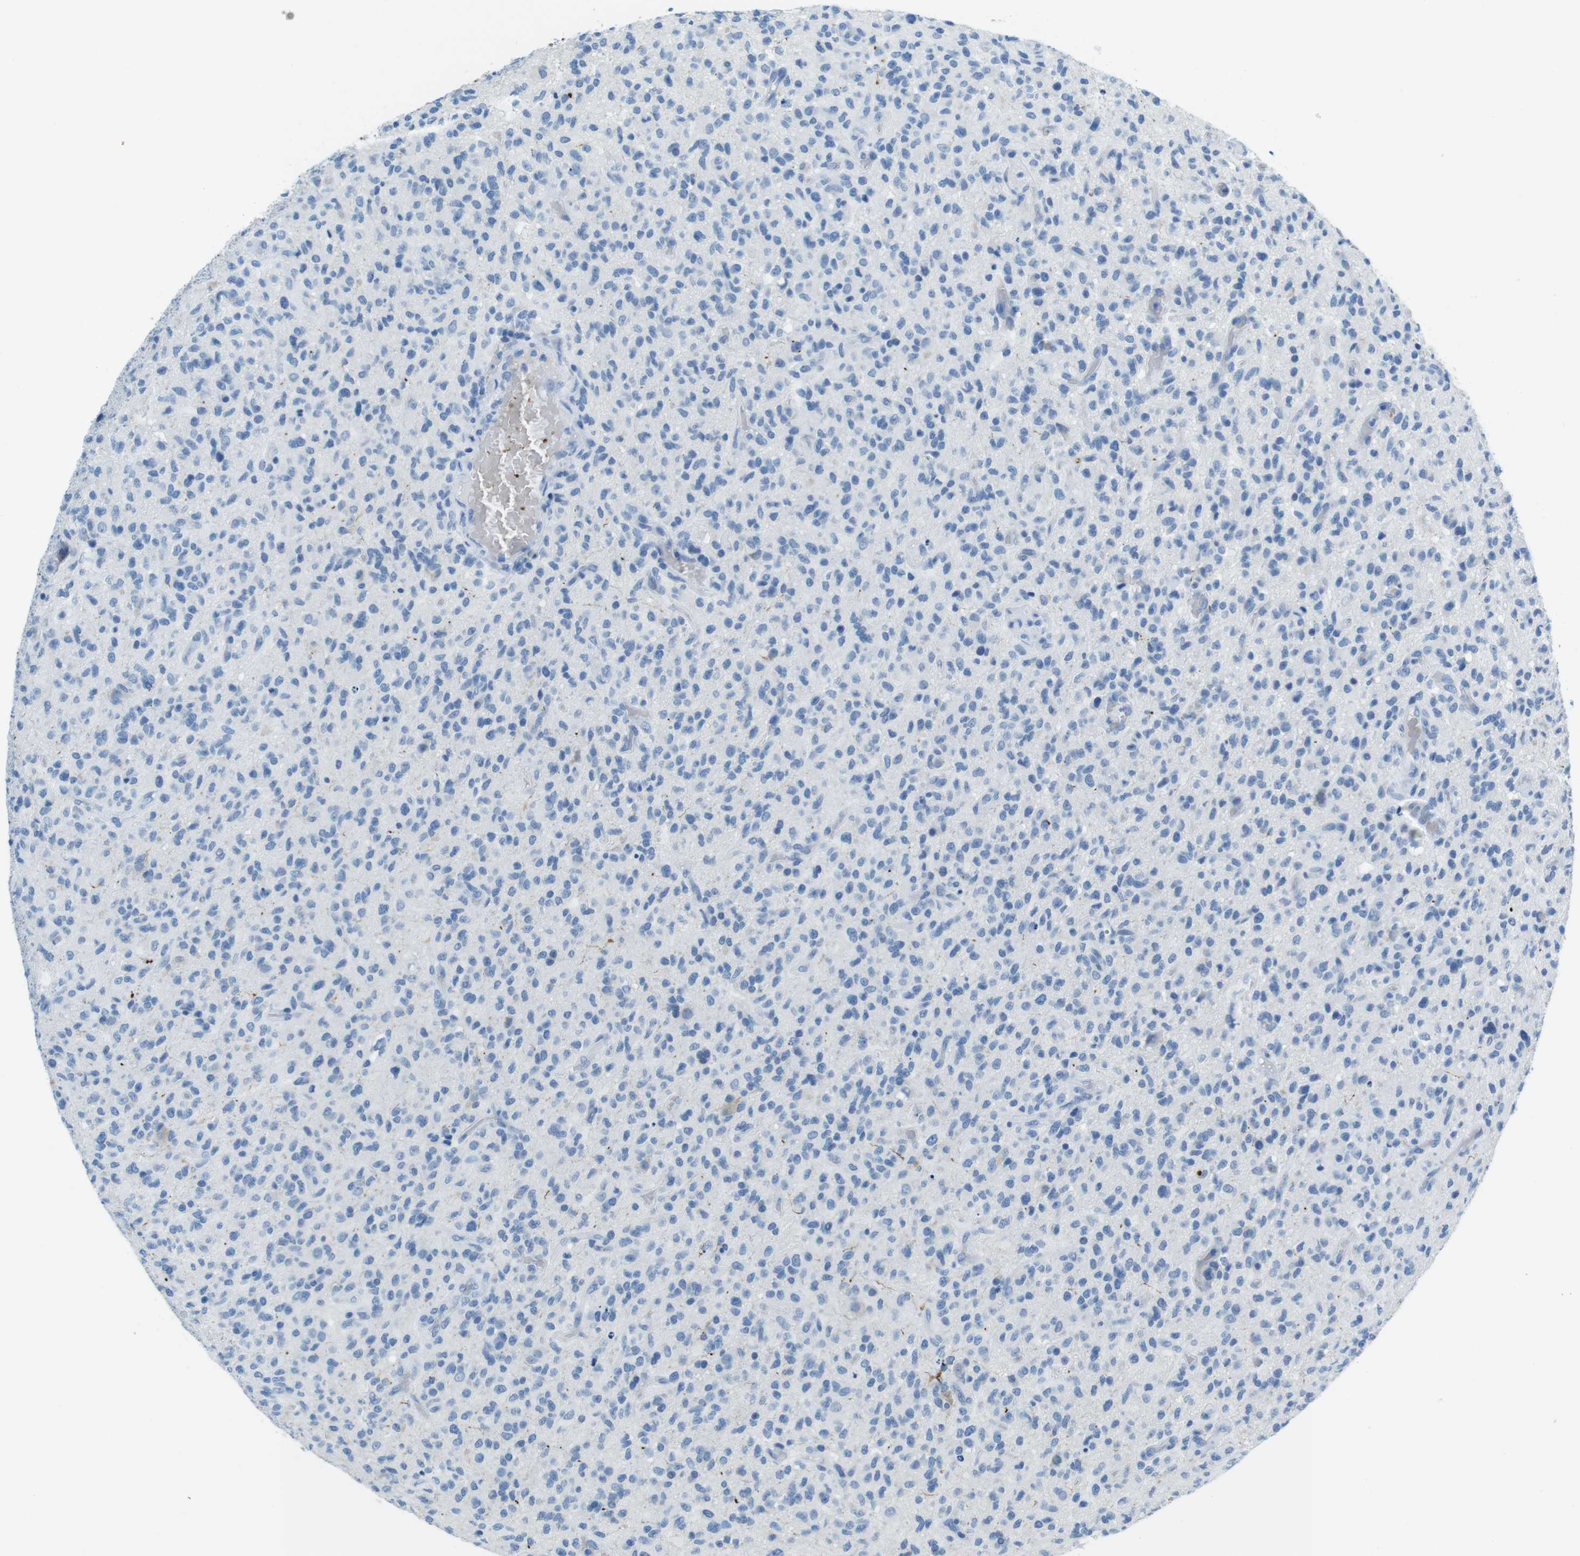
{"staining": {"intensity": "negative", "quantity": "none", "location": "none"}, "tissue": "glioma", "cell_type": "Tumor cells", "image_type": "cancer", "snomed": [{"axis": "morphology", "description": "Glioma, malignant, High grade"}, {"axis": "topography", "description": "Brain"}], "caption": "Tumor cells are negative for protein expression in human glioma.", "gene": "TFAP2C", "patient": {"sex": "male", "age": 71}}